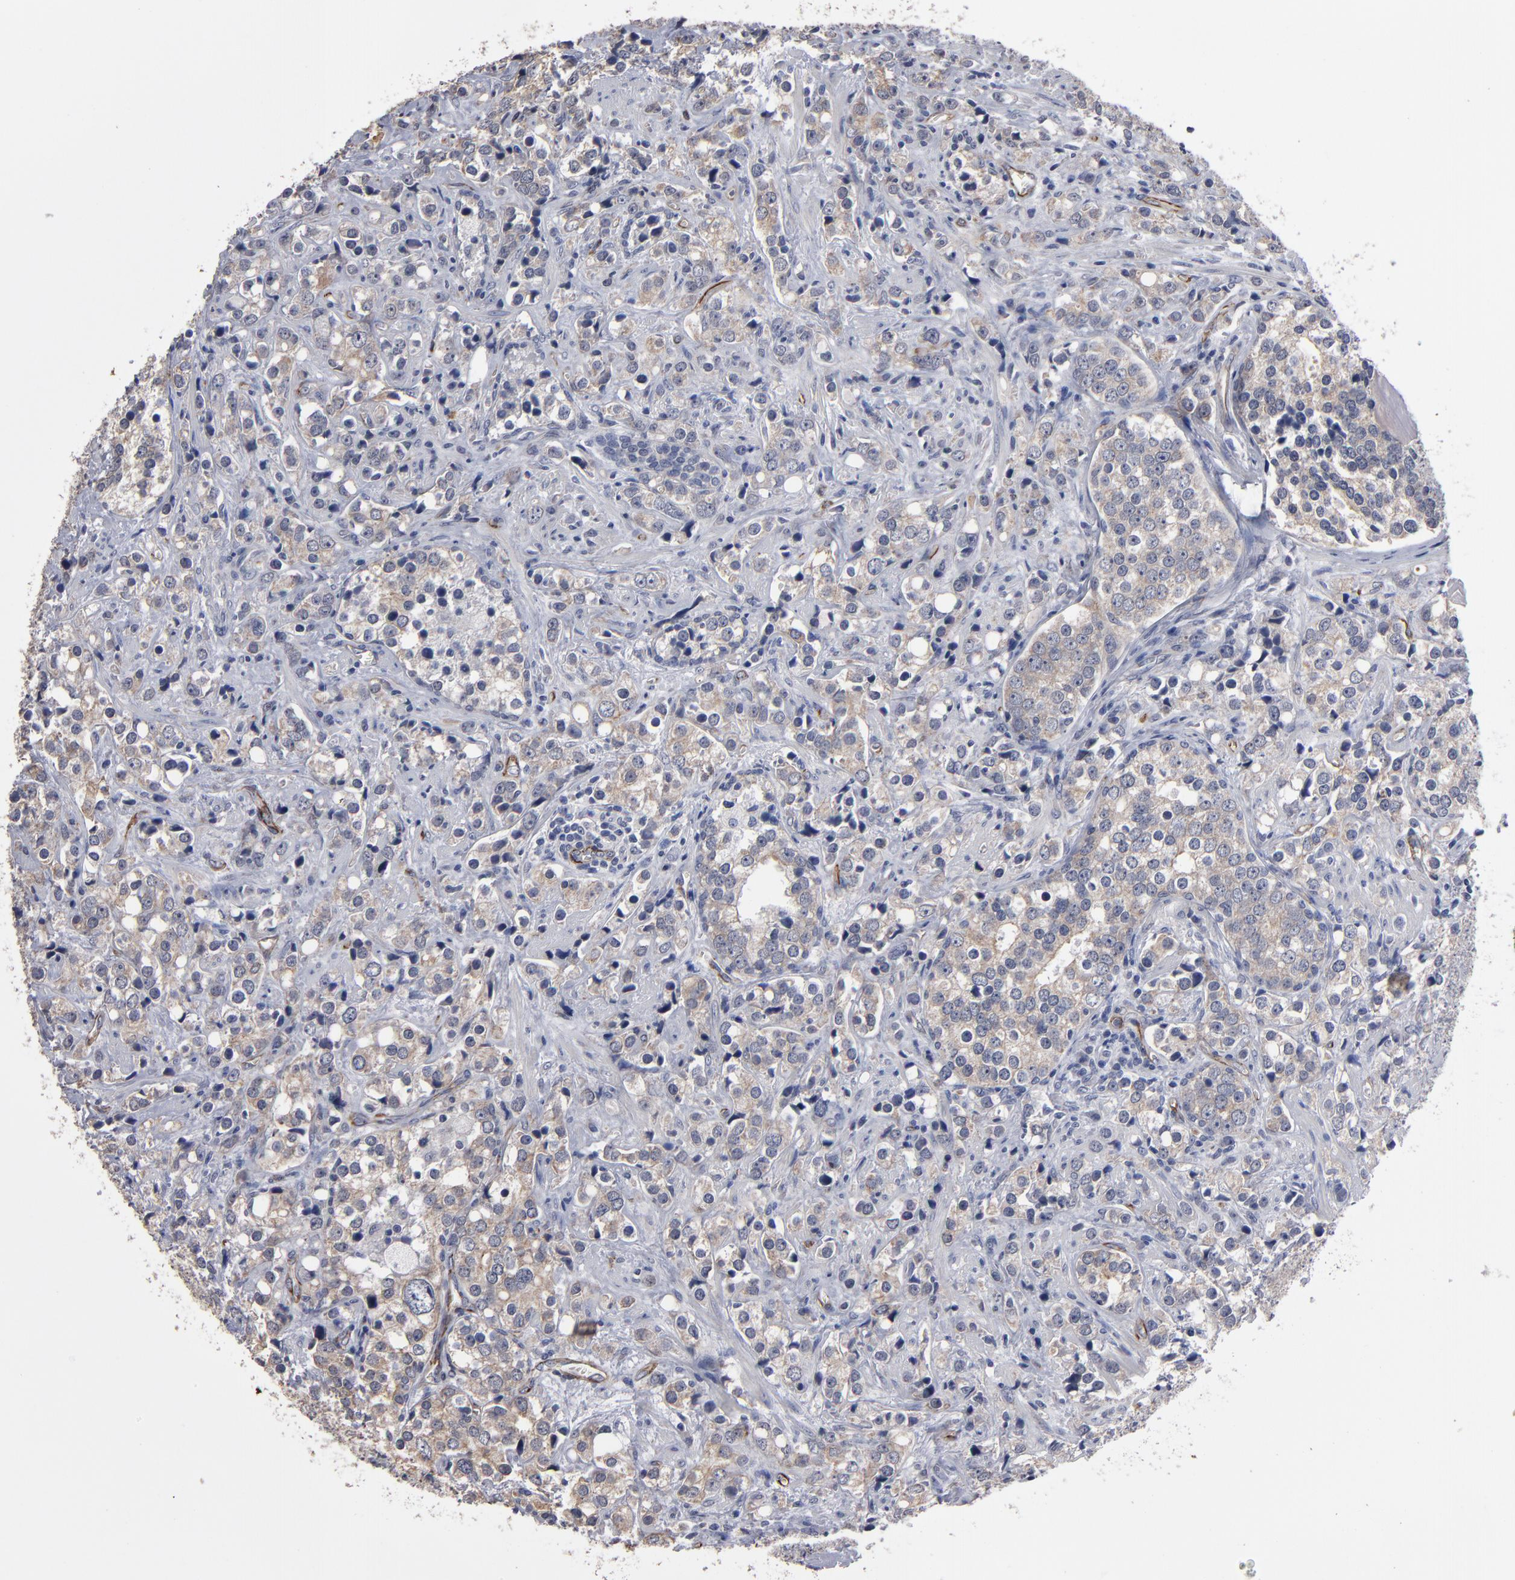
{"staining": {"intensity": "weak", "quantity": ">75%", "location": "cytoplasmic/membranous"}, "tissue": "prostate cancer", "cell_type": "Tumor cells", "image_type": "cancer", "snomed": [{"axis": "morphology", "description": "Adenocarcinoma, High grade"}, {"axis": "topography", "description": "Prostate"}], "caption": "Weak cytoplasmic/membranous staining is identified in about >75% of tumor cells in prostate adenocarcinoma (high-grade). (IHC, brightfield microscopy, high magnification).", "gene": "ZNF175", "patient": {"sex": "male", "age": 71}}